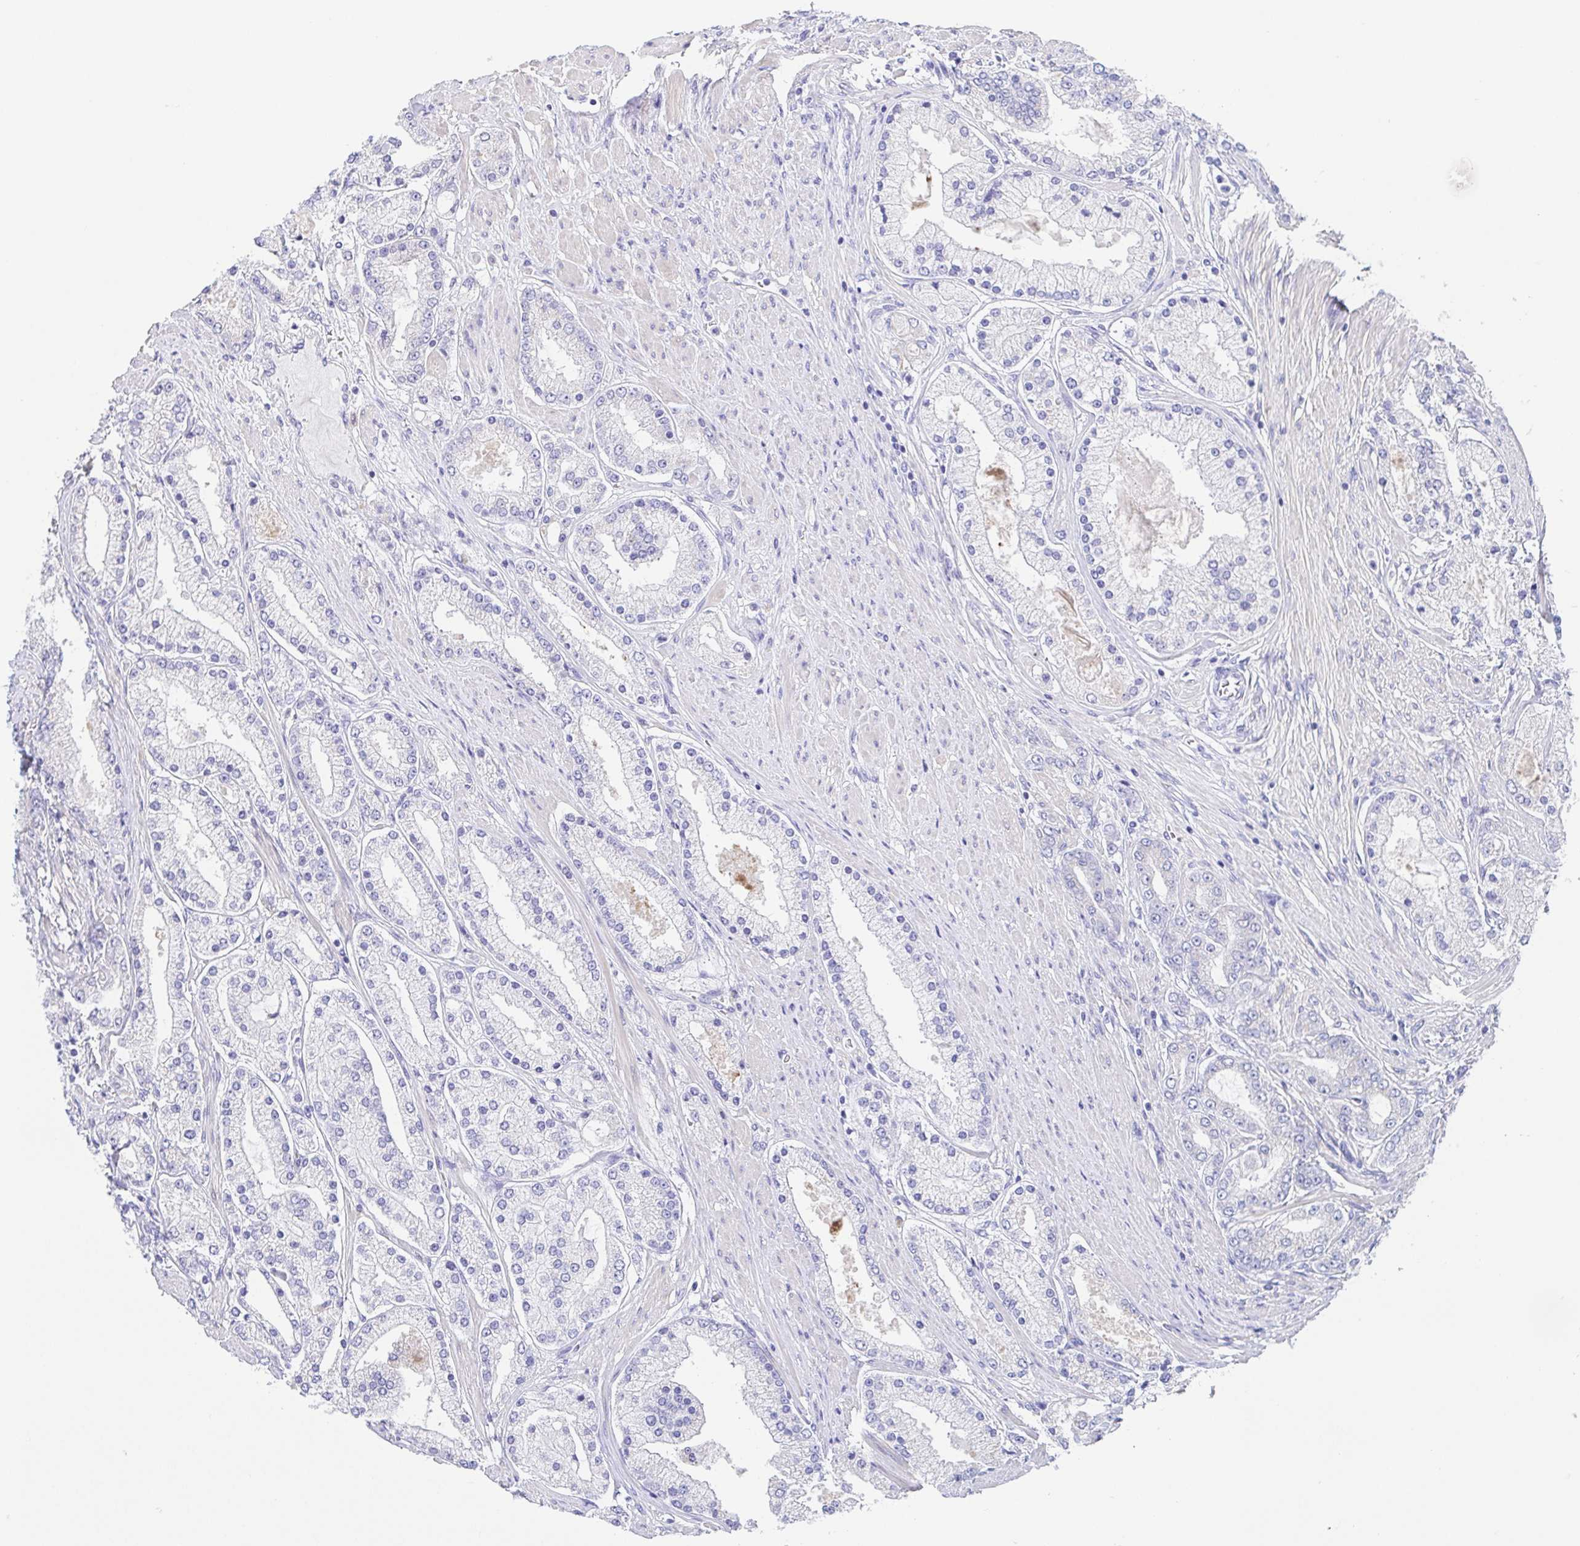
{"staining": {"intensity": "negative", "quantity": "none", "location": "none"}, "tissue": "prostate cancer", "cell_type": "Tumor cells", "image_type": "cancer", "snomed": [{"axis": "morphology", "description": "Adenocarcinoma, High grade"}, {"axis": "topography", "description": "Prostate"}], "caption": "Prostate cancer was stained to show a protein in brown. There is no significant staining in tumor cells. (Brightfield microscopy of DAB (3,3'-diaminobenzidine) immunohistochemistry at high magnification).", "gene": "SCG3", "patient": {"sex": "male", "age": 67}}